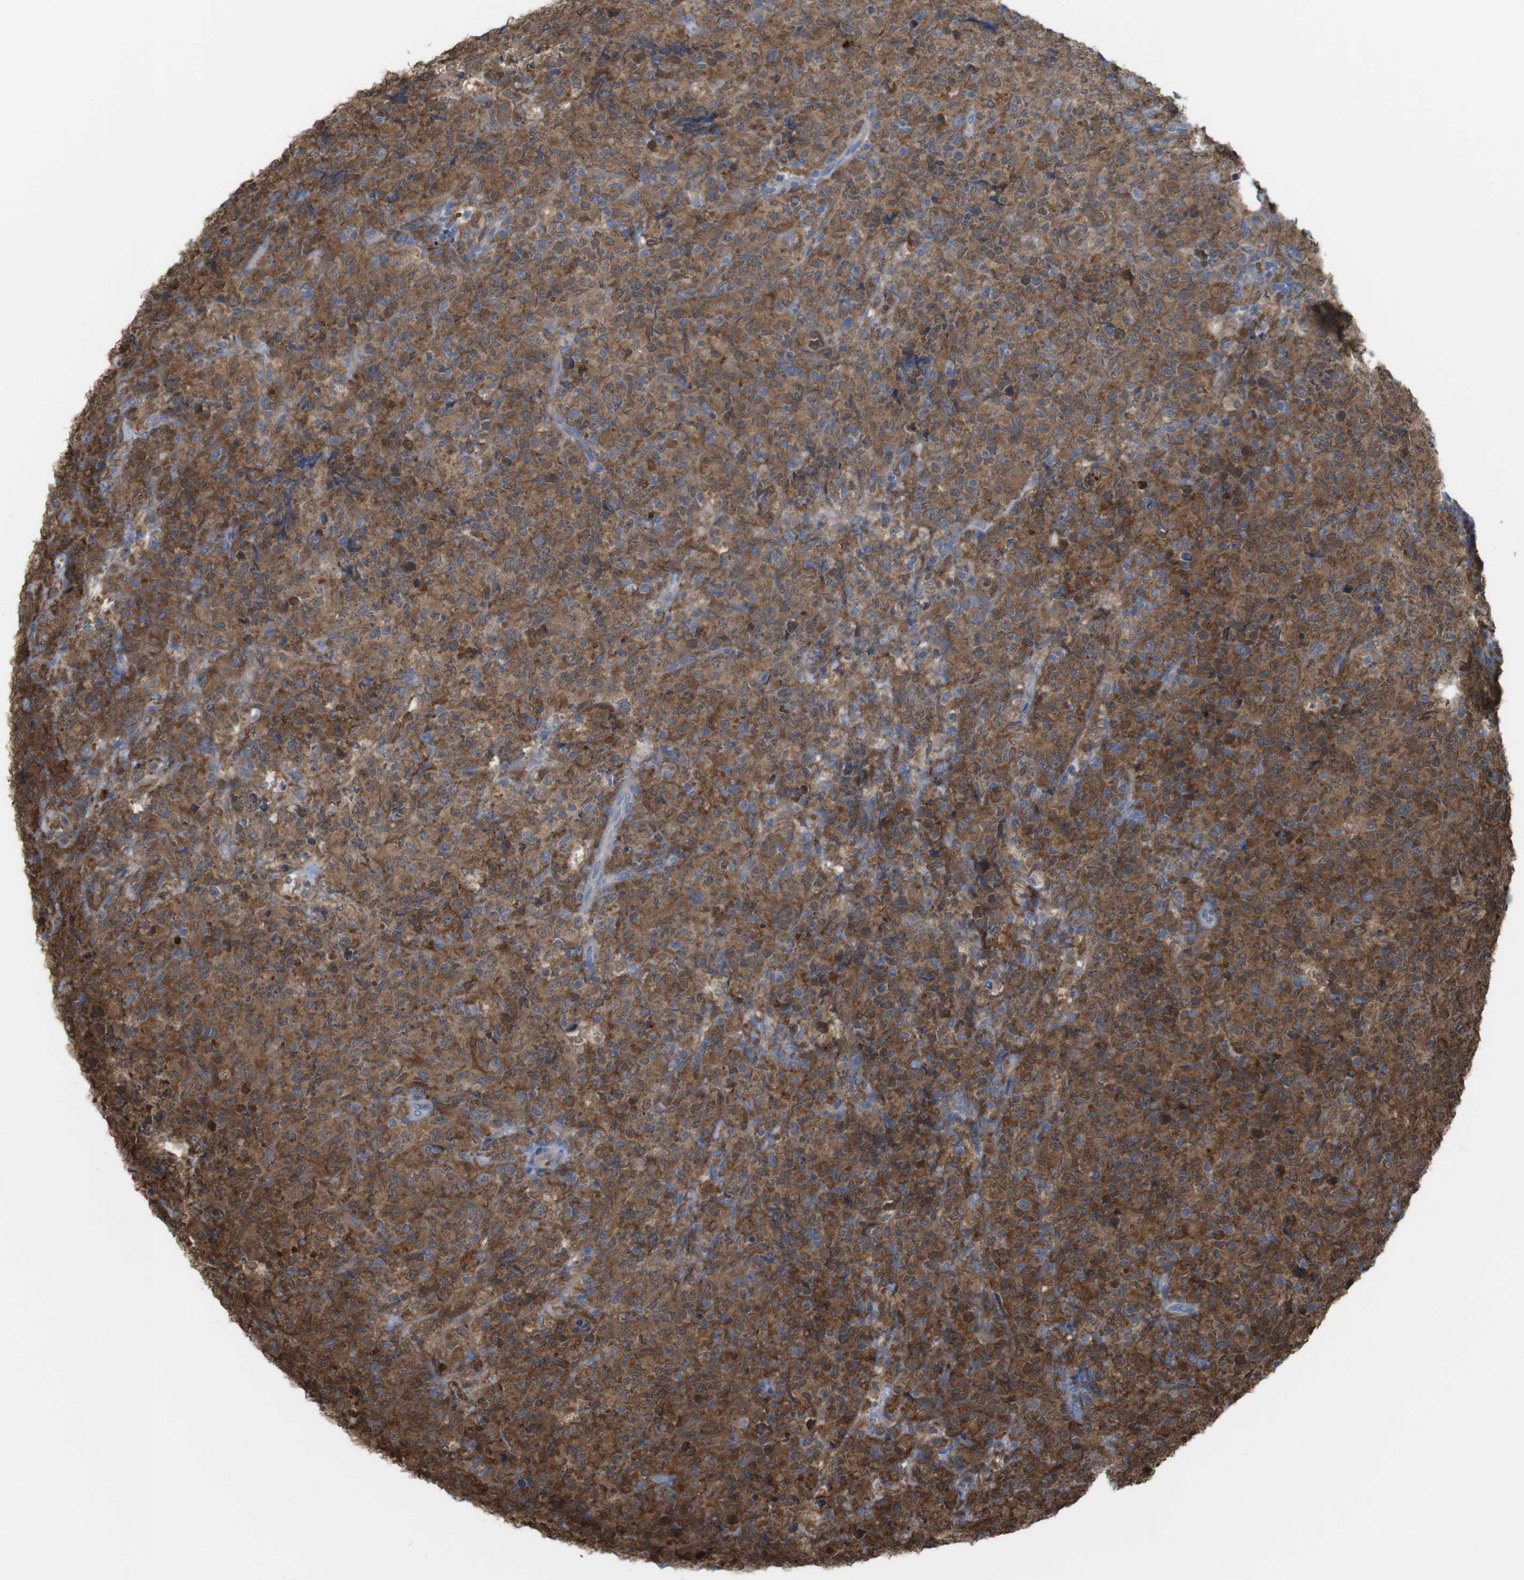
{"staining": {"intensity": "moderate", "quantity": ">75%", "location": "cytoplasmic/membranous"}, "tissue": "lymphoma", "cell_type": "Tumor cells", "image_type": "cancer", "snomed": [{"axis": "morphology", "description": "Malignant lymphoma, non-Hodgkin's type, High grade"}, {"axis": "topography", "description": "Tonsil"}], "caption": "Approximately >75% of tumor cells in lymphoma exhibit moderate cytoplasmic/membranous protein positivity as visualized by brown immunohistochemical staining.", "gene": "PRKCD", "patient": {"sex": "female", "age": 36}}